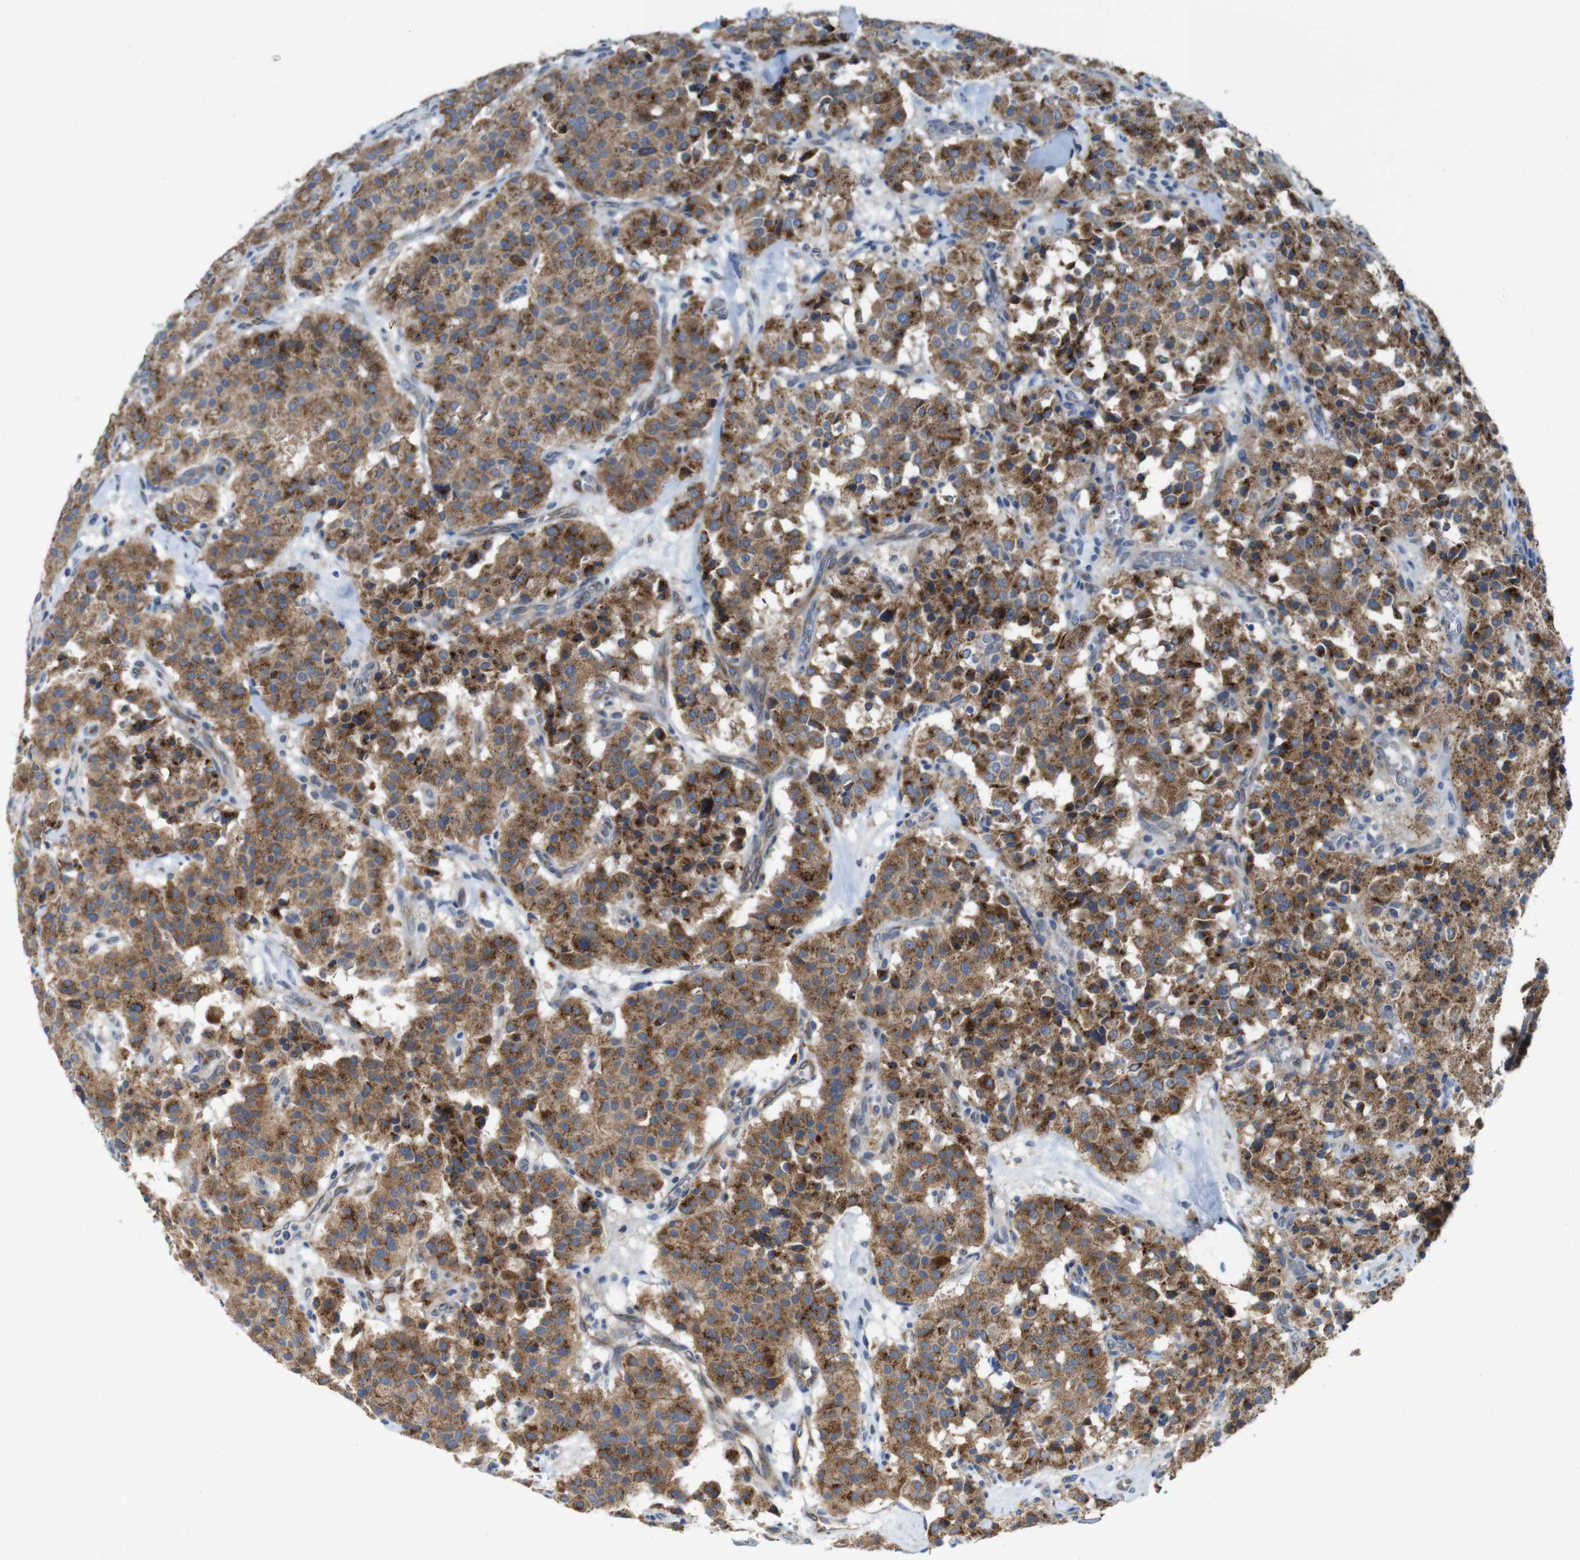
{"staining": {"intensity": "moderate", "quantity": ">75%", "location": "cytoplasmic/membranous"}, "tissue": "carcinoid", "cell_type": "Tumor cells", "image_type": "cancer", "snomed": [{"axis": "morphology", "description": "Carcinoid, malignant, NOS"}, {"axis": "topography", "description": "Lung"}], "caption": "This photomicrograph displays immunohistochemistry (IHC) staining of malignant carcinoid, with medium moderate cytoplasmic/membranous expression in about >75% of tumor cells.", "gene": "EFCAB14", "patient": {"sex": "male", "age": 30}}